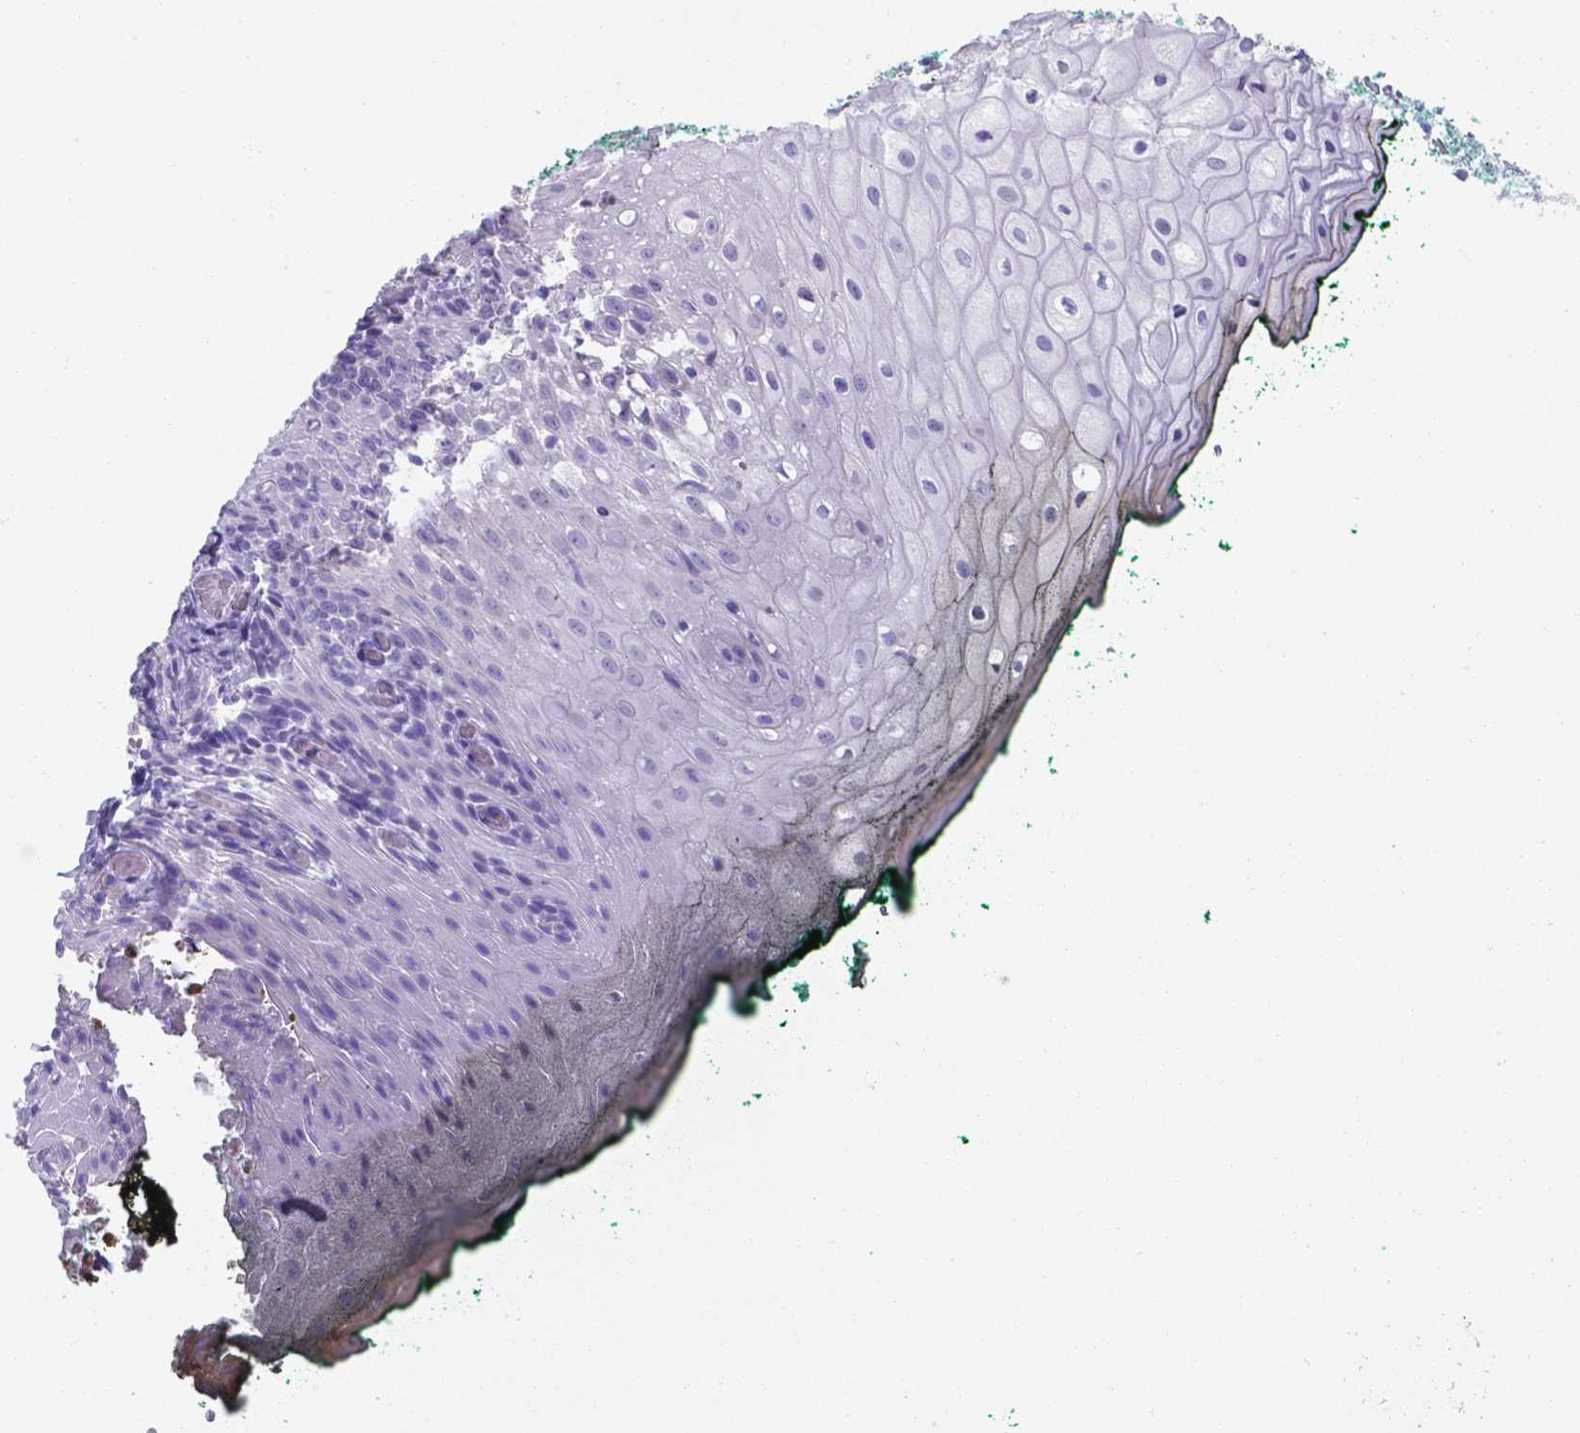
{"staining": {"intensity": "negative", "quantity": "none", "location": "none"}, "tissue": "oral mucosa", "cell_type": "Squamous epithelial cells", "image_type": "normal", "snomed": [{"axis": "morphology", "description": "Normal tissue, NOS"}, {"axis": "topography", "description": "Oral tissue"}, {"axis": "topography", "description": "Head-Neck"}], "caption": "This is an immunohistochemistry image of unremarkable oral mucosa. There is no staining in squamous epithelial cells.", "gene": "UBE2J1", "patient": {"sex": "female", "age": 68}}